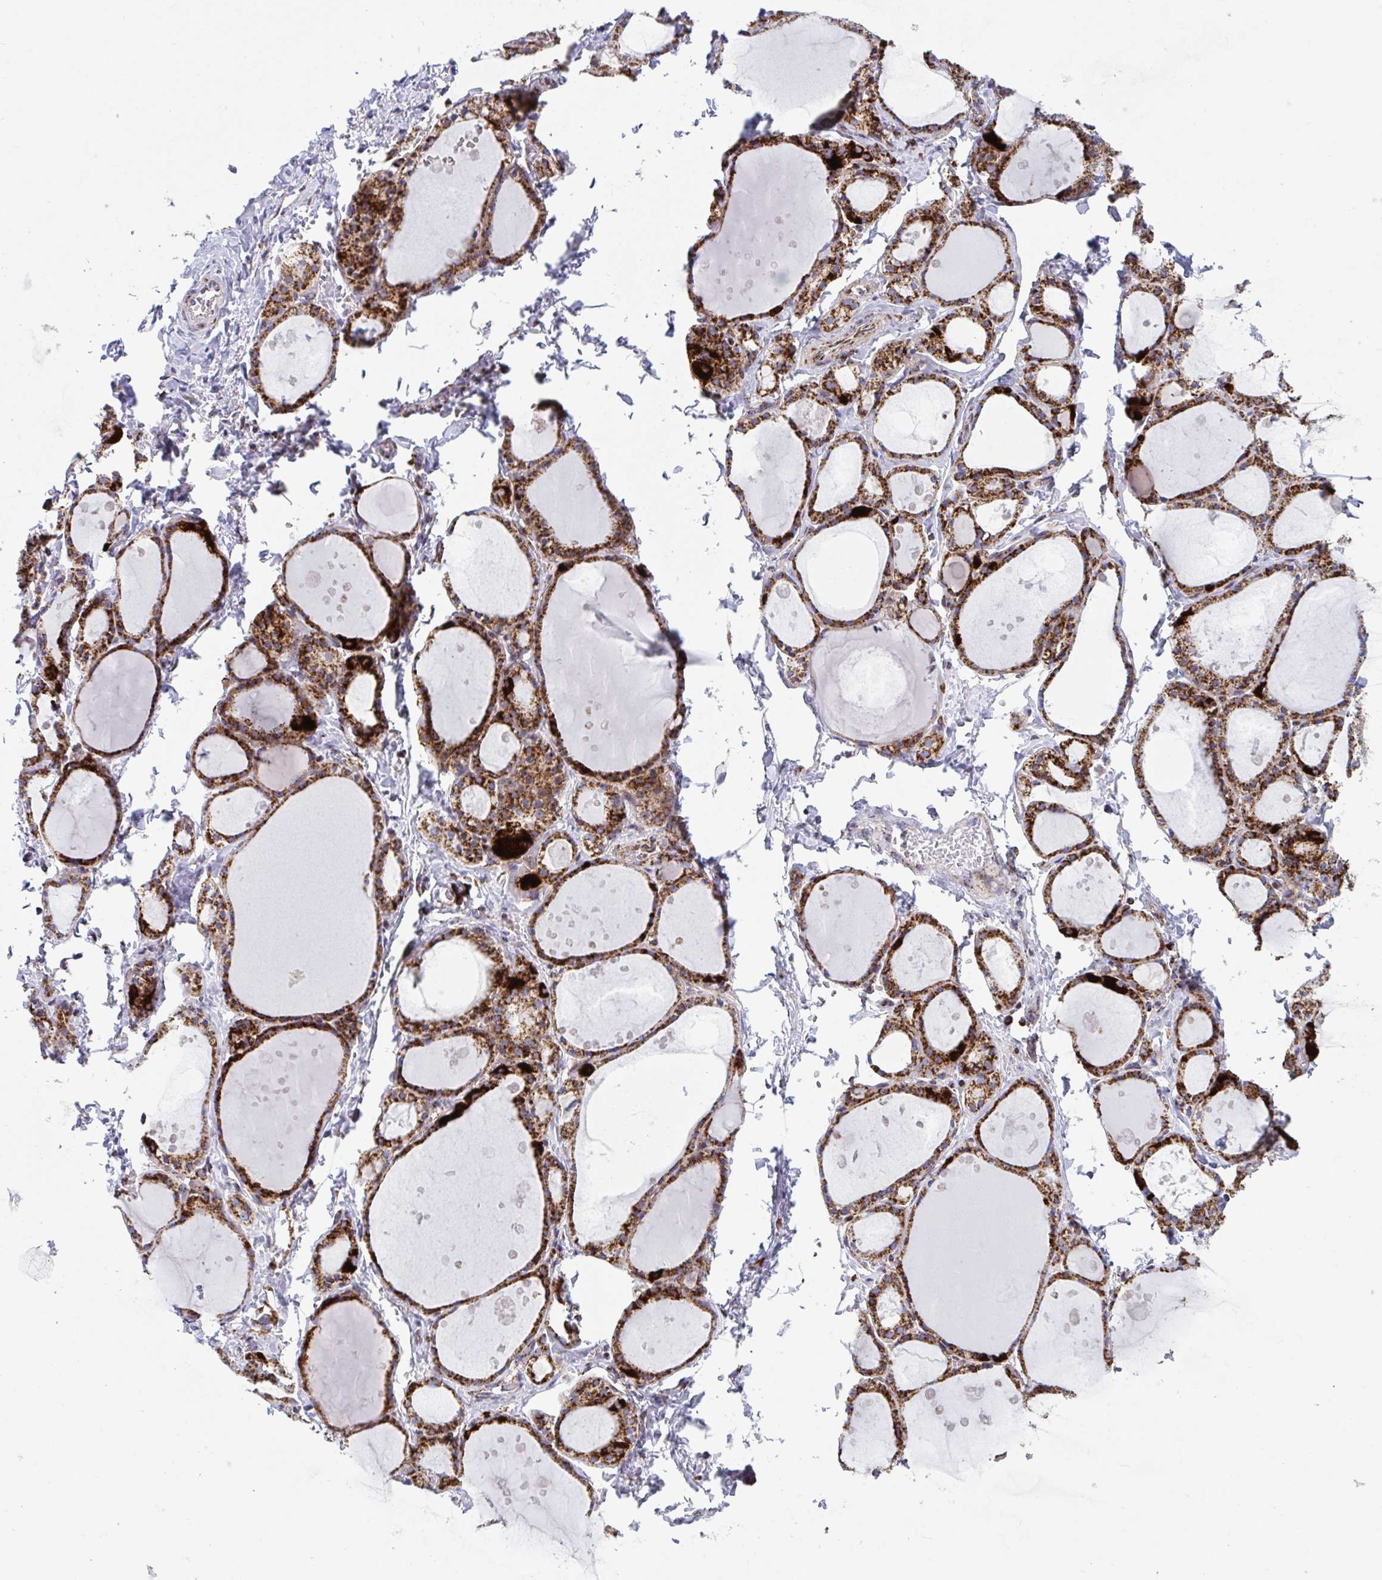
{"staining": {"intensity": "strong", "quantity": ">75%", "location": "cytoplasmic/membranous"}, "tissue": "thyroid gland", "cell_type": "Glandular cells", "image_type": "normal", "snomed": [{"axis": "morphology", "description": "Normal tissue, NOS"}, {"axis": "topography", "description": "Thyroid gland"}], "caption": "Approximately >75% of glandular cells in normal human thyroid gland reveal strong cytoplasmic/membranous protein expression as visualized by brown immunohistochemical staining.", "gene": "ATP5MJ", "patient": {"sex": "male", "age": 68}}